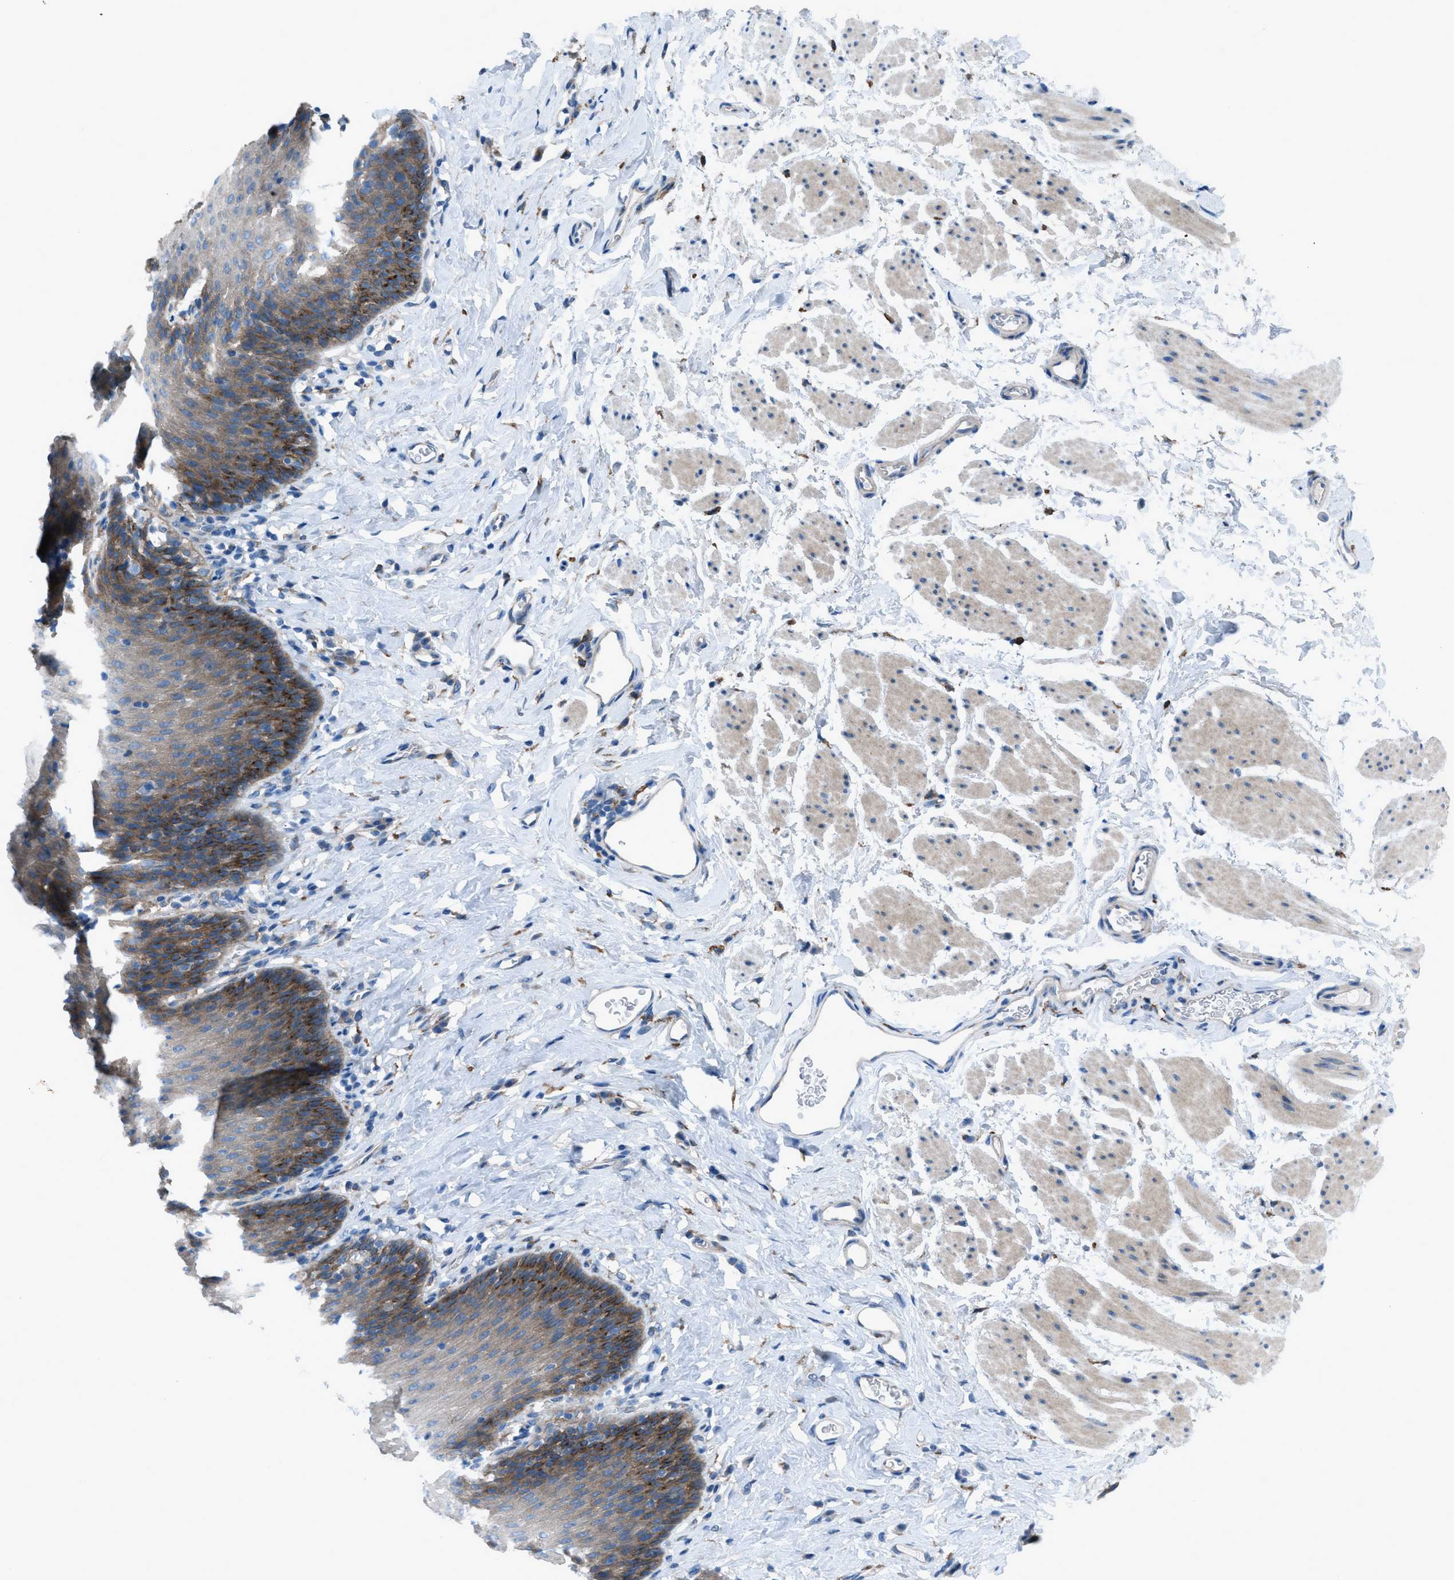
{"staining": {"intensity": "strong", "quantity": "25%-75%", "location": "cytoplasmic/membranous"}, "tissue": "esophagus", "cell_type": "Squamous epithelial cells", "image_type": "normal", "snomed": [{"axis": "morphology", "description": "Normal tissue, NOS"}, {"axis": "topography", "description": "Esophagus"}], "caption": "Human esophagus stained for a protein (brown) reveals strong cytoplasmic/membranous positive positivity in about 25%-75% of squamous epithelial cells.", "gene": "EGFR", "patient": {"sex": "female", "age": 61}}